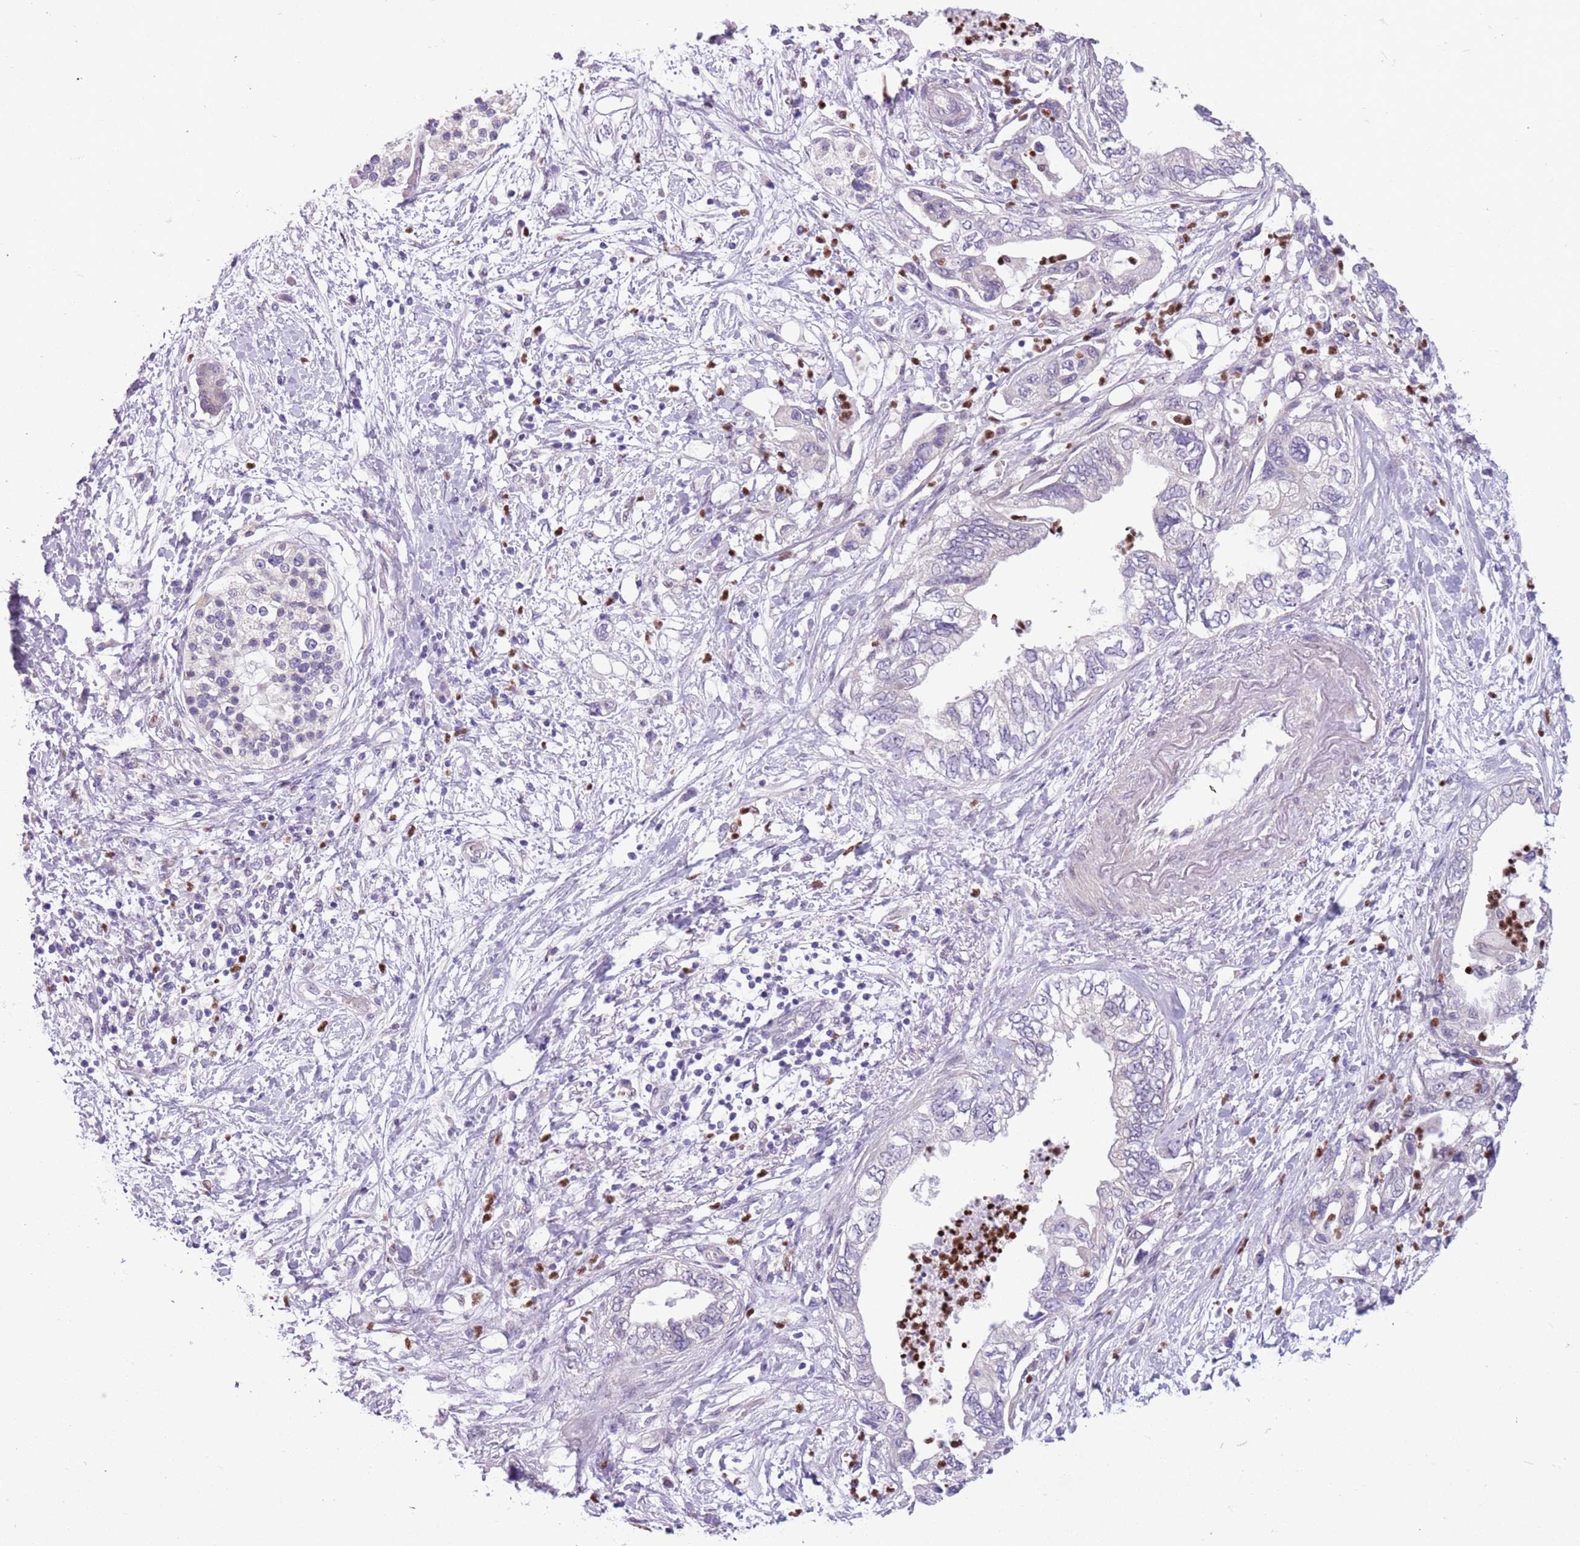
{"staining": {"intensity": "negative", "quantity": "none", "location": "none"}, "tissue": "pancreatic cancer", "cell_type": "Tumor cells", "image_type": "cancer", "snomed": [{"axis": "morphology", "description": "Adenocarcinoma, NOS"}, {"axis": "topography", "description": "Pancreas"}], "caption": "The image reveals no significant staining in tumor cells of pancreatic cancer.", "gene": "ADCY7", "patient": {"sex": "female", "age": 73}}